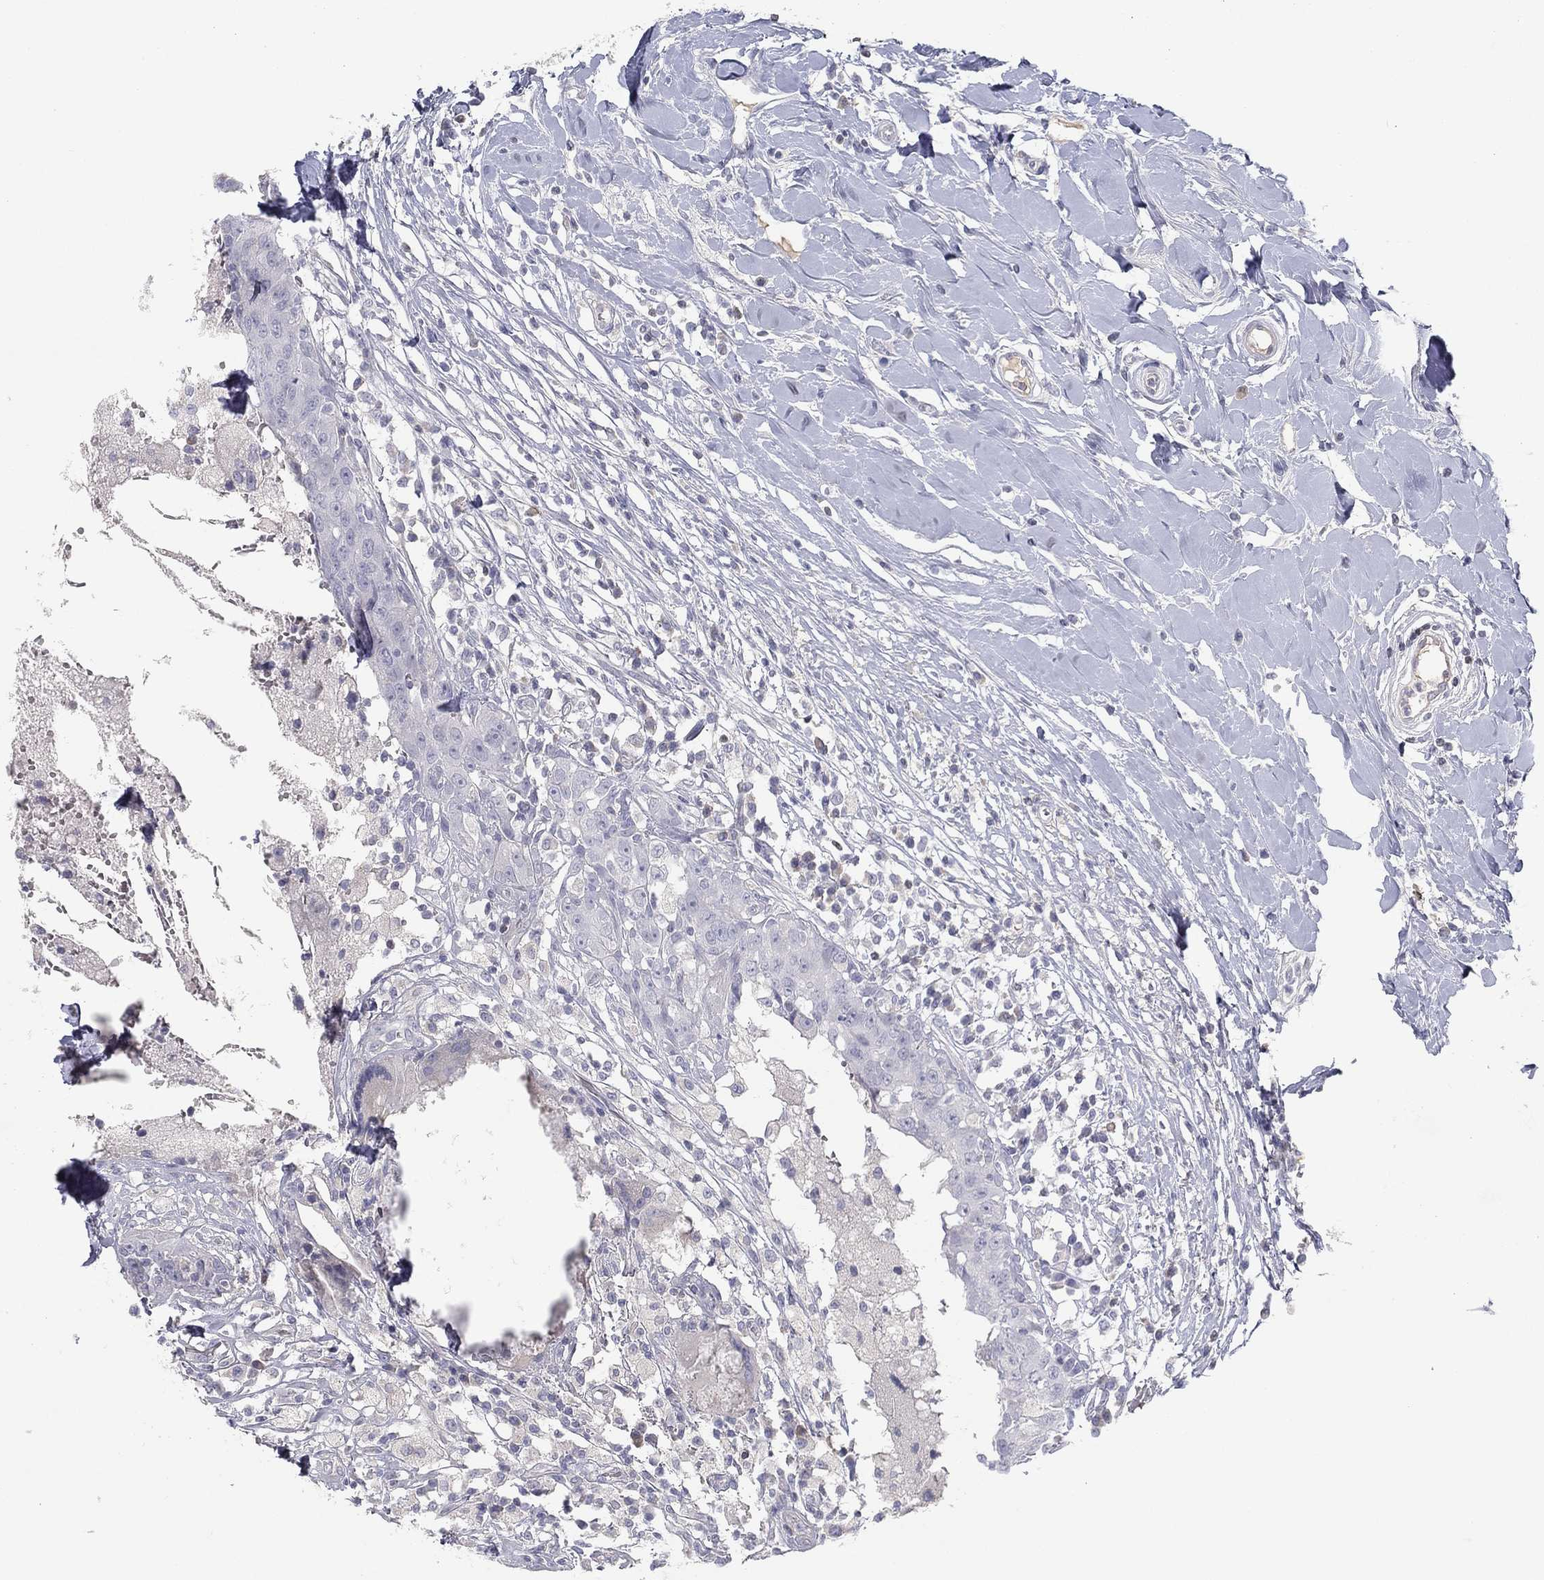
{"staining": {"intensity": "negative", "quantity": "none", "location": "none"}, "tissue": "breast cancer", "cell_type": "Tumor cells", "image_type": "cancer", "snomed": [{"axis": "morphology", "description": "Duct carcinoma"}, {"axis": "topography", "description": "Breast"}], "caption": "This is an immunohistochemistry photomicrograph of breast cancer. There is no expression in tumor cells.", "gene": "CPT1B", "patient": {"sex": "female", "age": 27}}